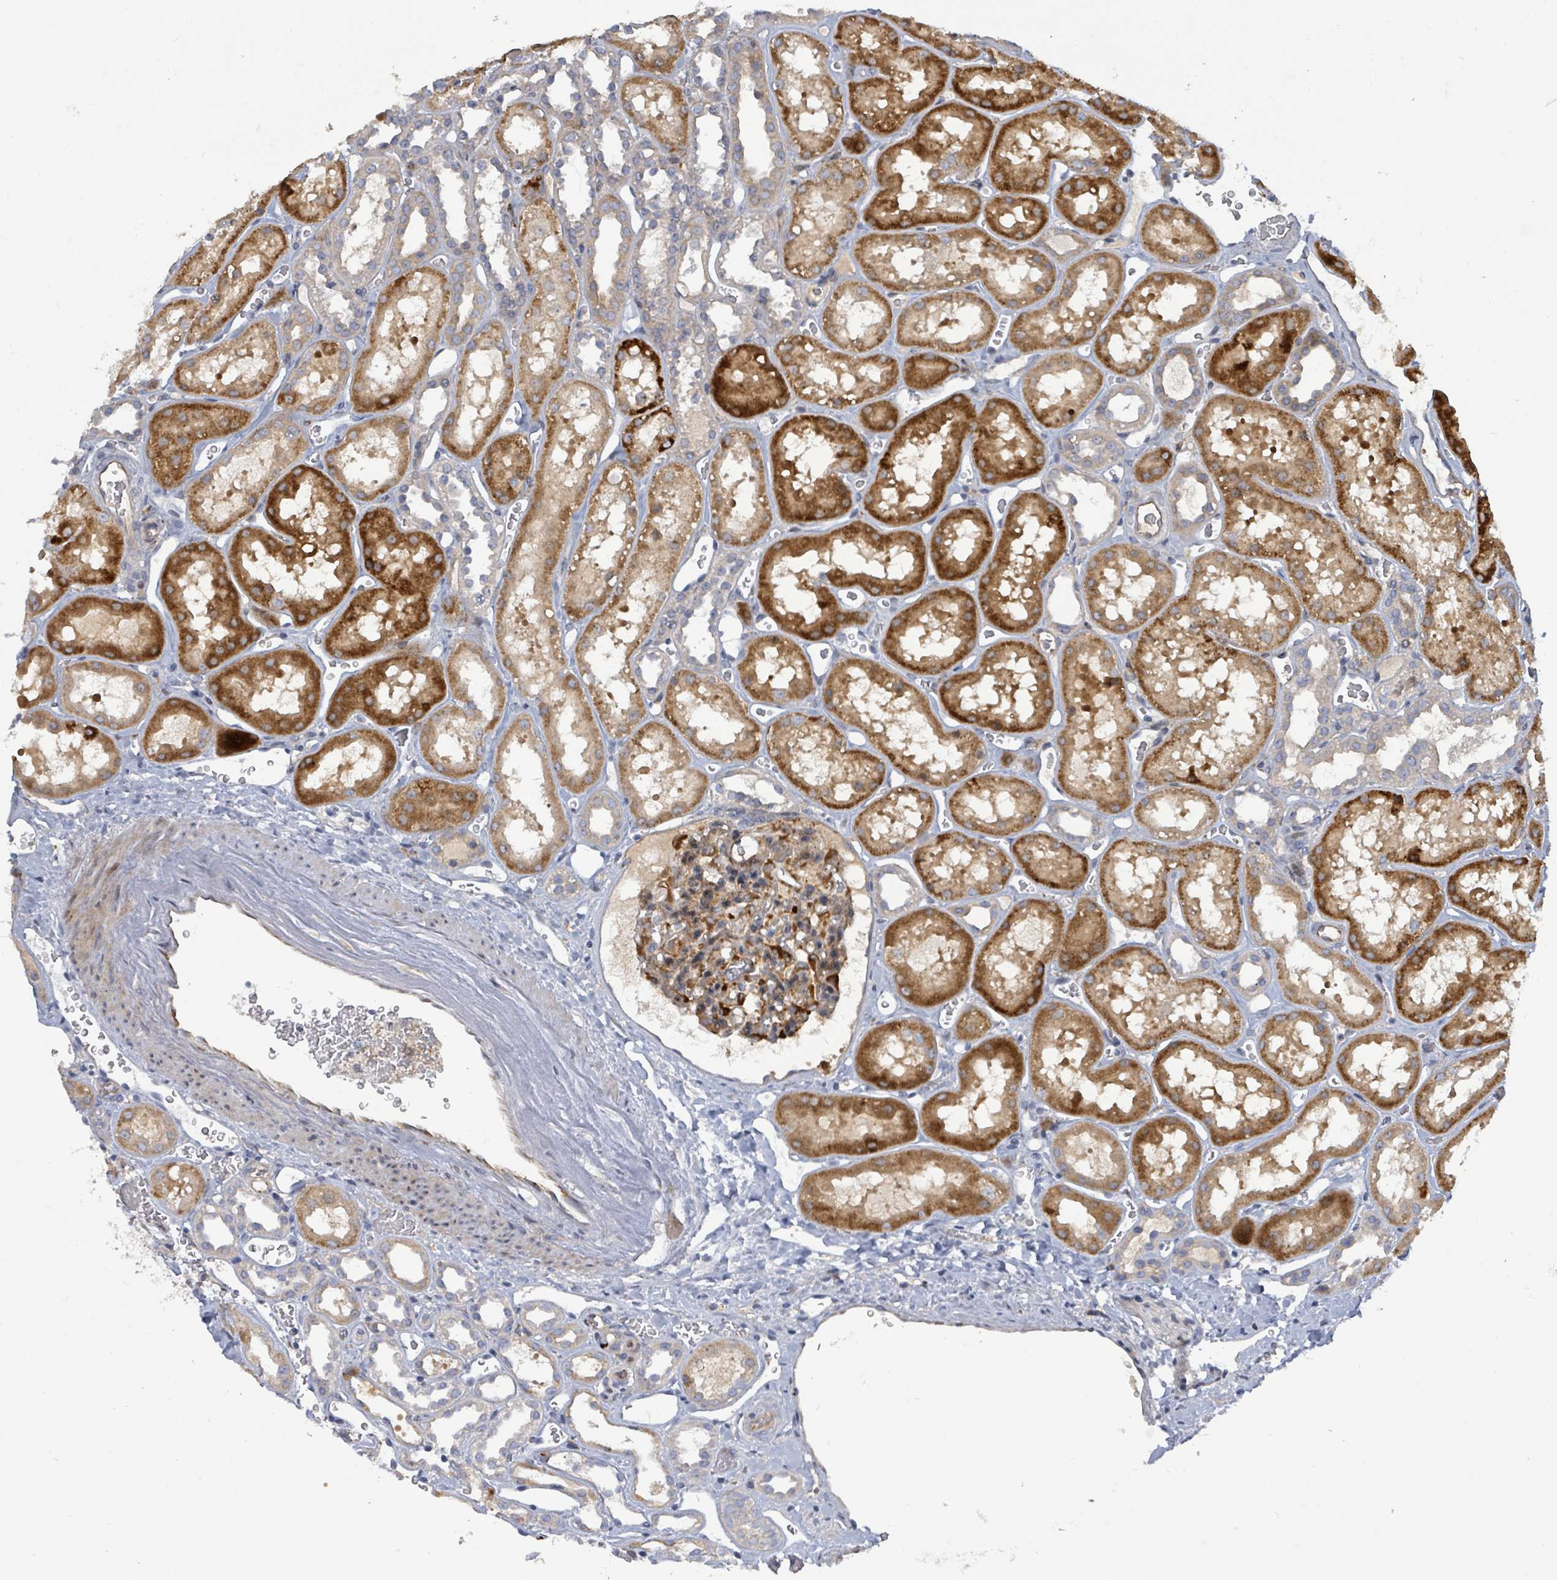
{"staining": {"intensity": "moderate", "quantity": ">75%", "location": "cytoplasmic/membranous"}, "tissue": "kidney", "cell_type": "Cells in glomeruli", "image_type": "normal", "snomed": [{"axis": "morphology", "description": "Normal tissue, NOS"}, {"axis": "topography", "description": "Kidney"}], "caption": "DAB immunohistochemical staining of normal kidney exhibits moderate cytoplasmic/membranous protein expression in about >75% of cells in glomeruli. The staining was performed using DAB (3,3'-diaminobenzidine), with brown indicating positive protein expression. Nuclei are stained blue with hematoxylin.", "gene": "CFAP210", "patient": {"sex": "female", "age": 41}}